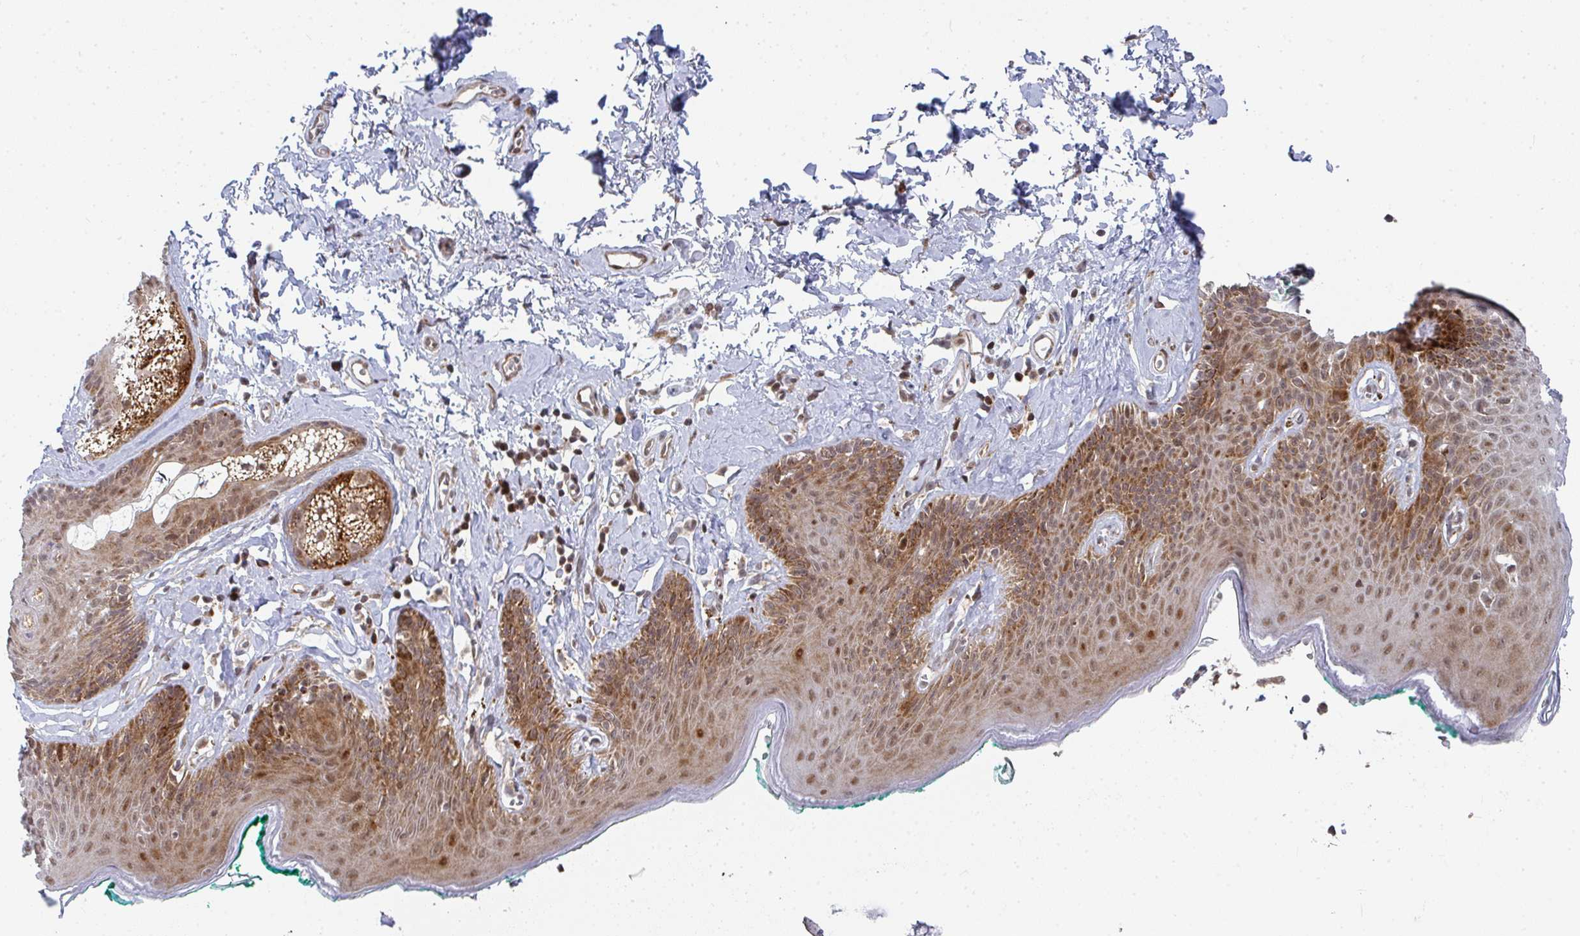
{"staining": {"intensity": "moderate", "quantity": ">75%", "location": "cytoplasmic/membranous,nuclear"}, "tissue": "skin", "cell_type": "Epidermal cells", "image_type": "normal", "snomed": [{"axis": "morphology", "description": "Normal tissue, NOS"}, {"axis": "topography", "description": "Vulva"}, {"axis": "topography", "description": "Peripheral nerve tissue"}], "caption": "Protein staining by IHC reveals moderate cytoplasmic/membranous,nuclear staining in approximately >75% of epidermal cells in unremarkable skin.", "gene": "RBBP5", "patient": {"sex": "female", "age": 66}}